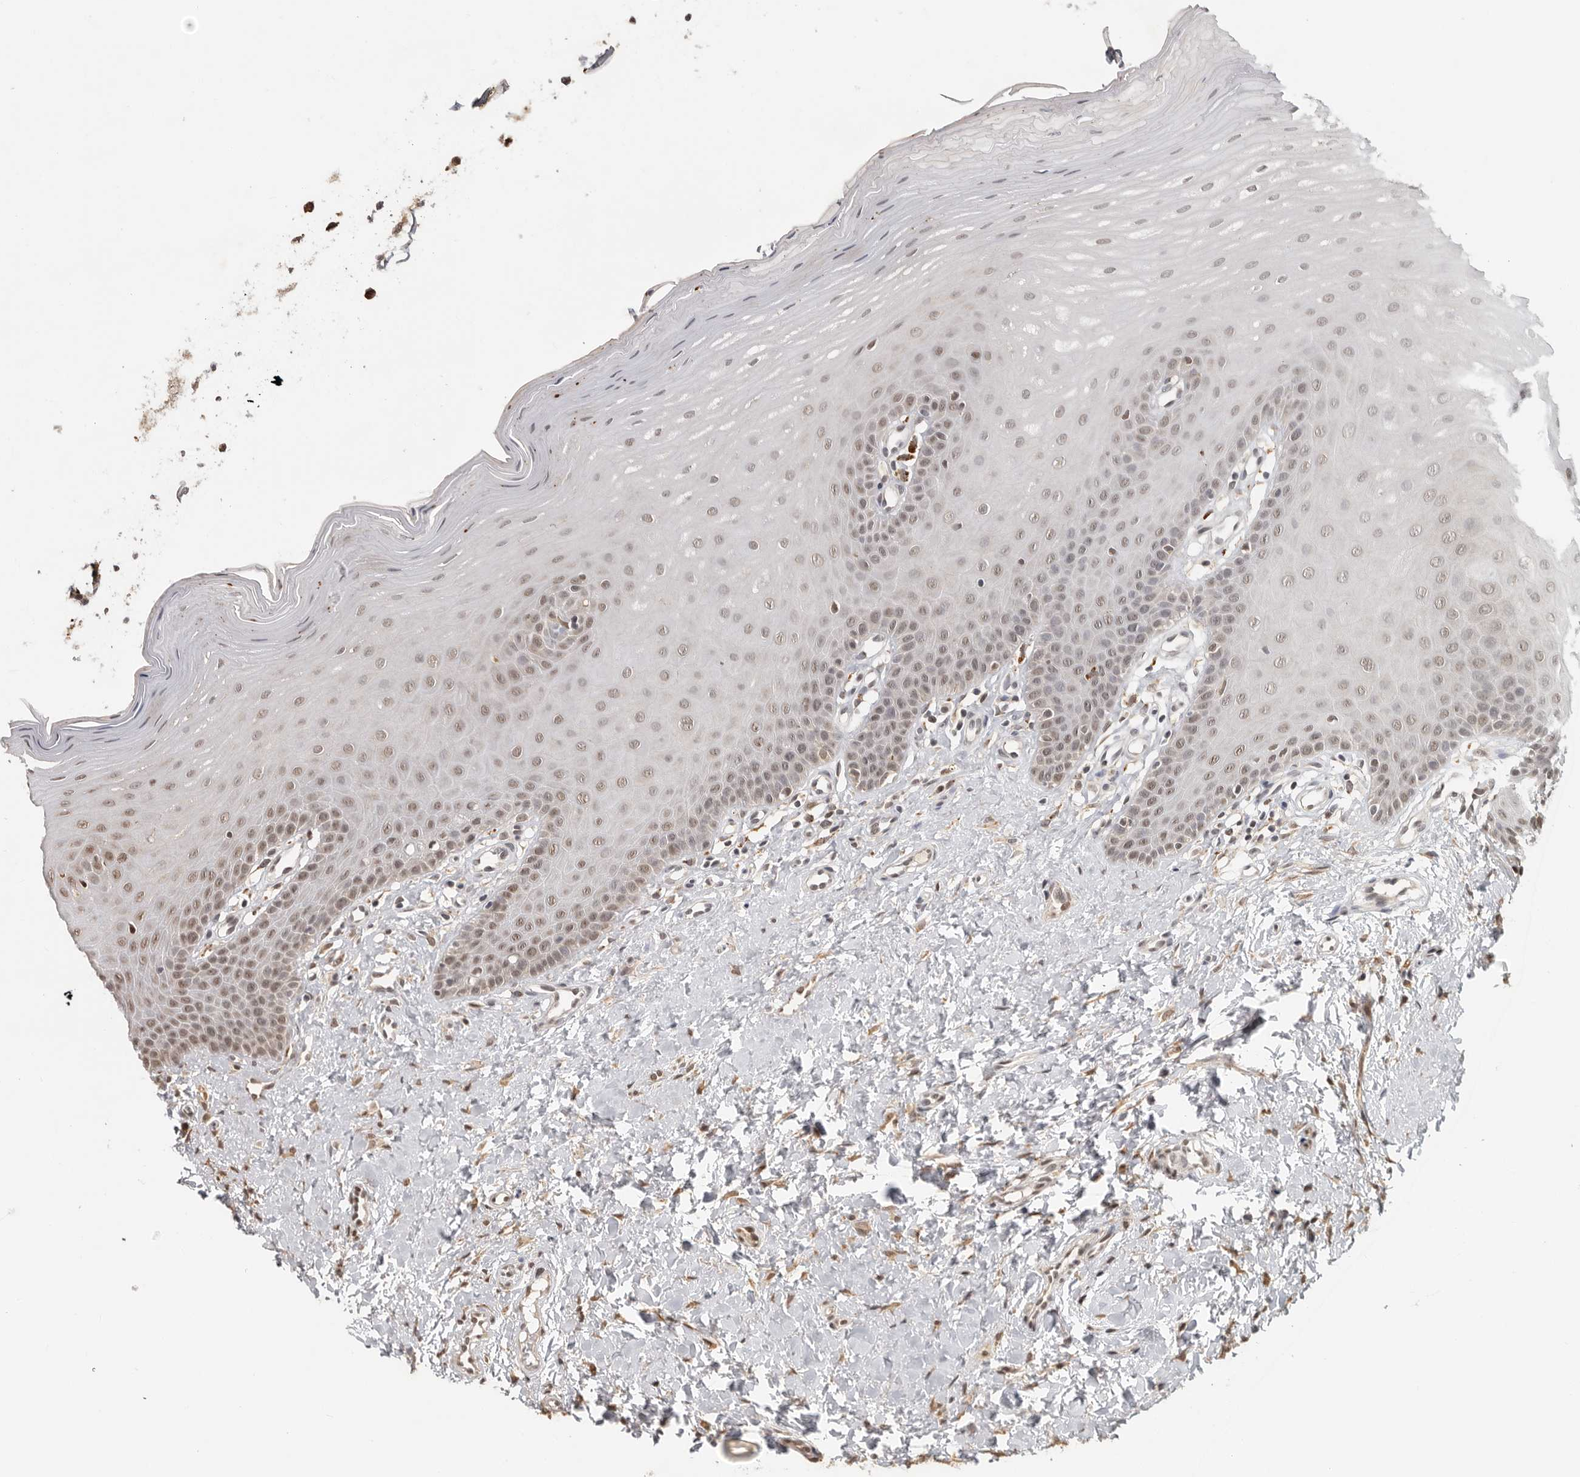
{"staining": {"intensity": "moderate", "quantity": "25%-75%", "location": "nuclear"}, "tissue": "oral mucosa", "cell_type": "Squamous epithelial cells", "image_type": "normal", "snomed": [{"axis": "morphology", "description": "Normal tissue, NOS"}, {"axis": "topography", "description": "Oral tissue"}], "caption": "Protein analysis of benign oral mucosa displays moderate nuclear positivity in approximately 25%-75% of squamous epithelial cells. (DAB IHC with brightfield microscopy, high magnification).", "gene": "ZNF83", "patient": {"sex": "female", "age": 39}}